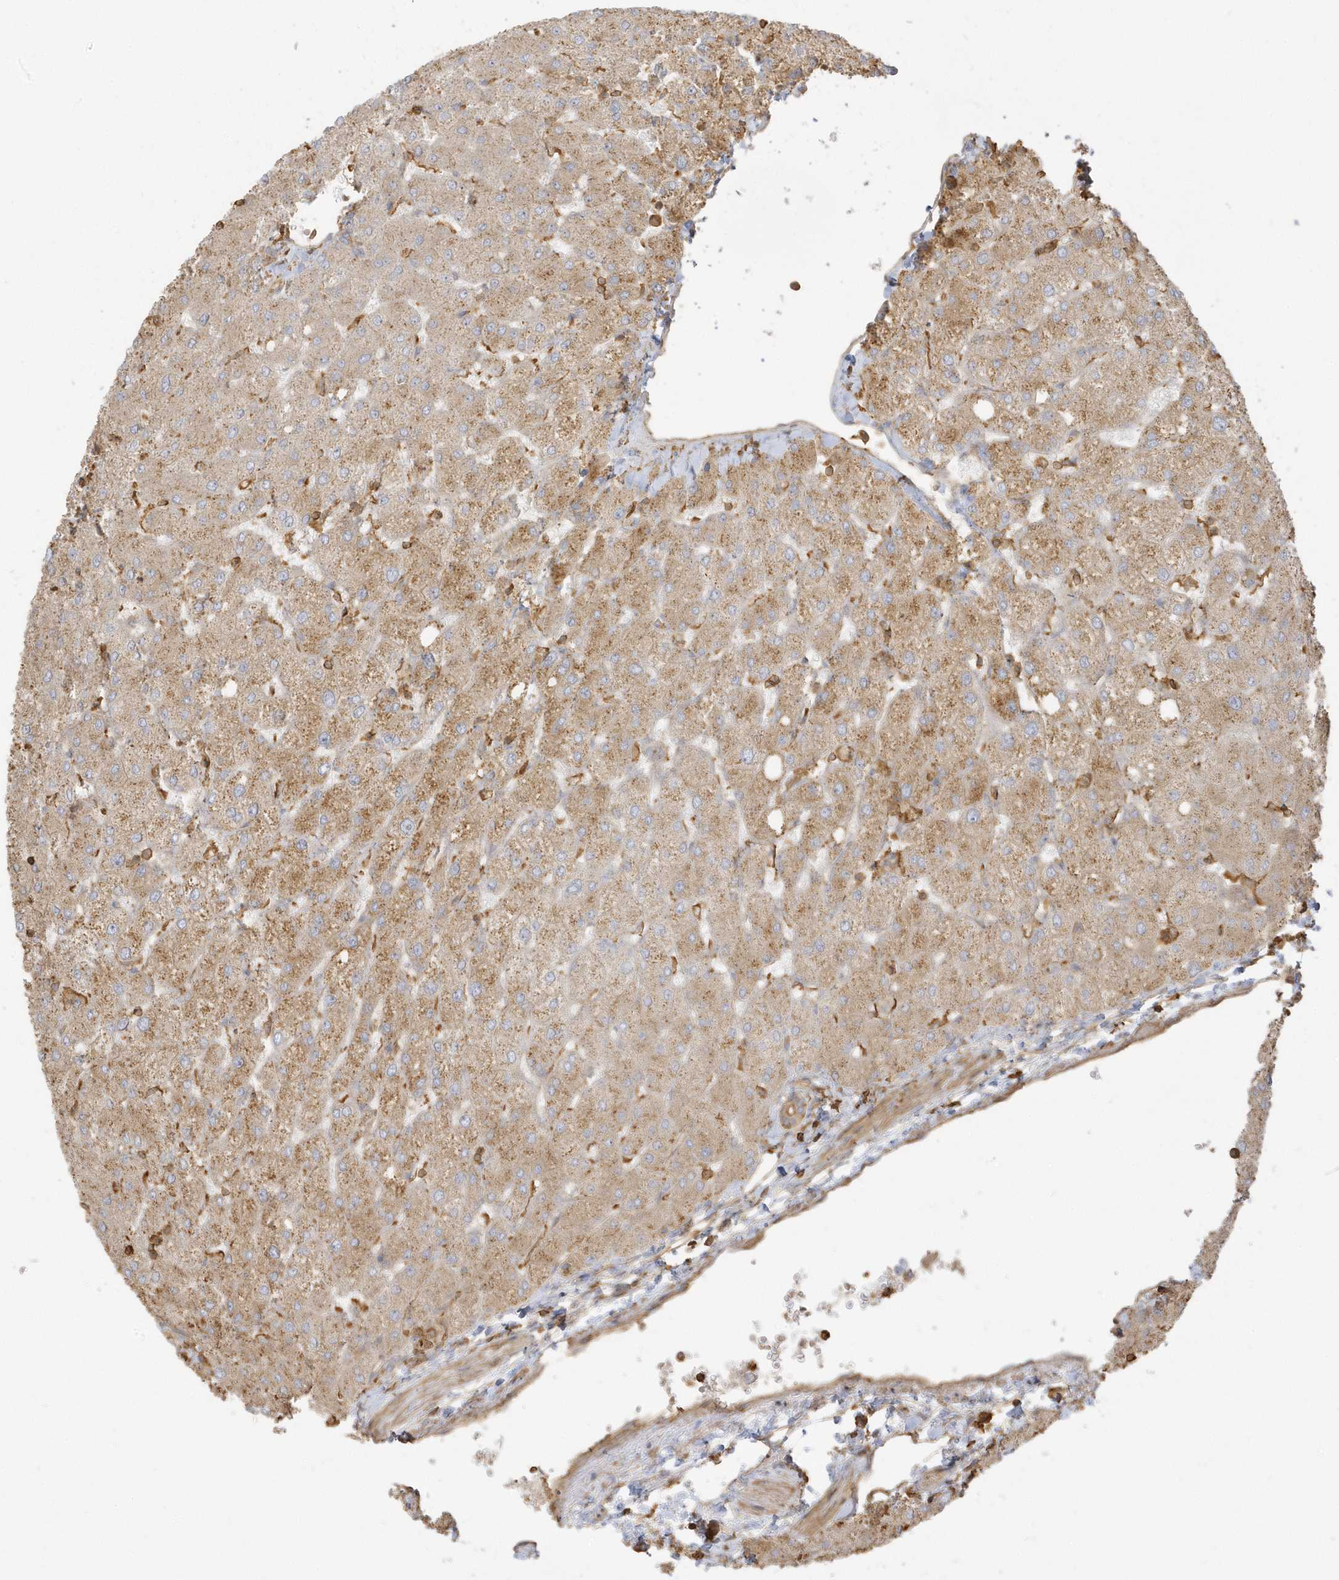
{"staining": {"intensity": "moderate", "quantity": ">75%", "location": "cytoplasmic/membranous"}, "tissue": "liver", "cell_type": "Cholangiocytes", "image_type": "normal", "snomed": [{"axis": "morphology", "description": "Normal tissue, NOS"}, {"axis": "topography", "description": "Liver"}], "caption": "Benign liver demonstrates moderate cytoplasmic/membranous staining in about >75% of cholangiocytes, visualized by immunohistochemistry.", "gene": "ZBTB8A", "patient": {"sex": "female", "age": 54}}